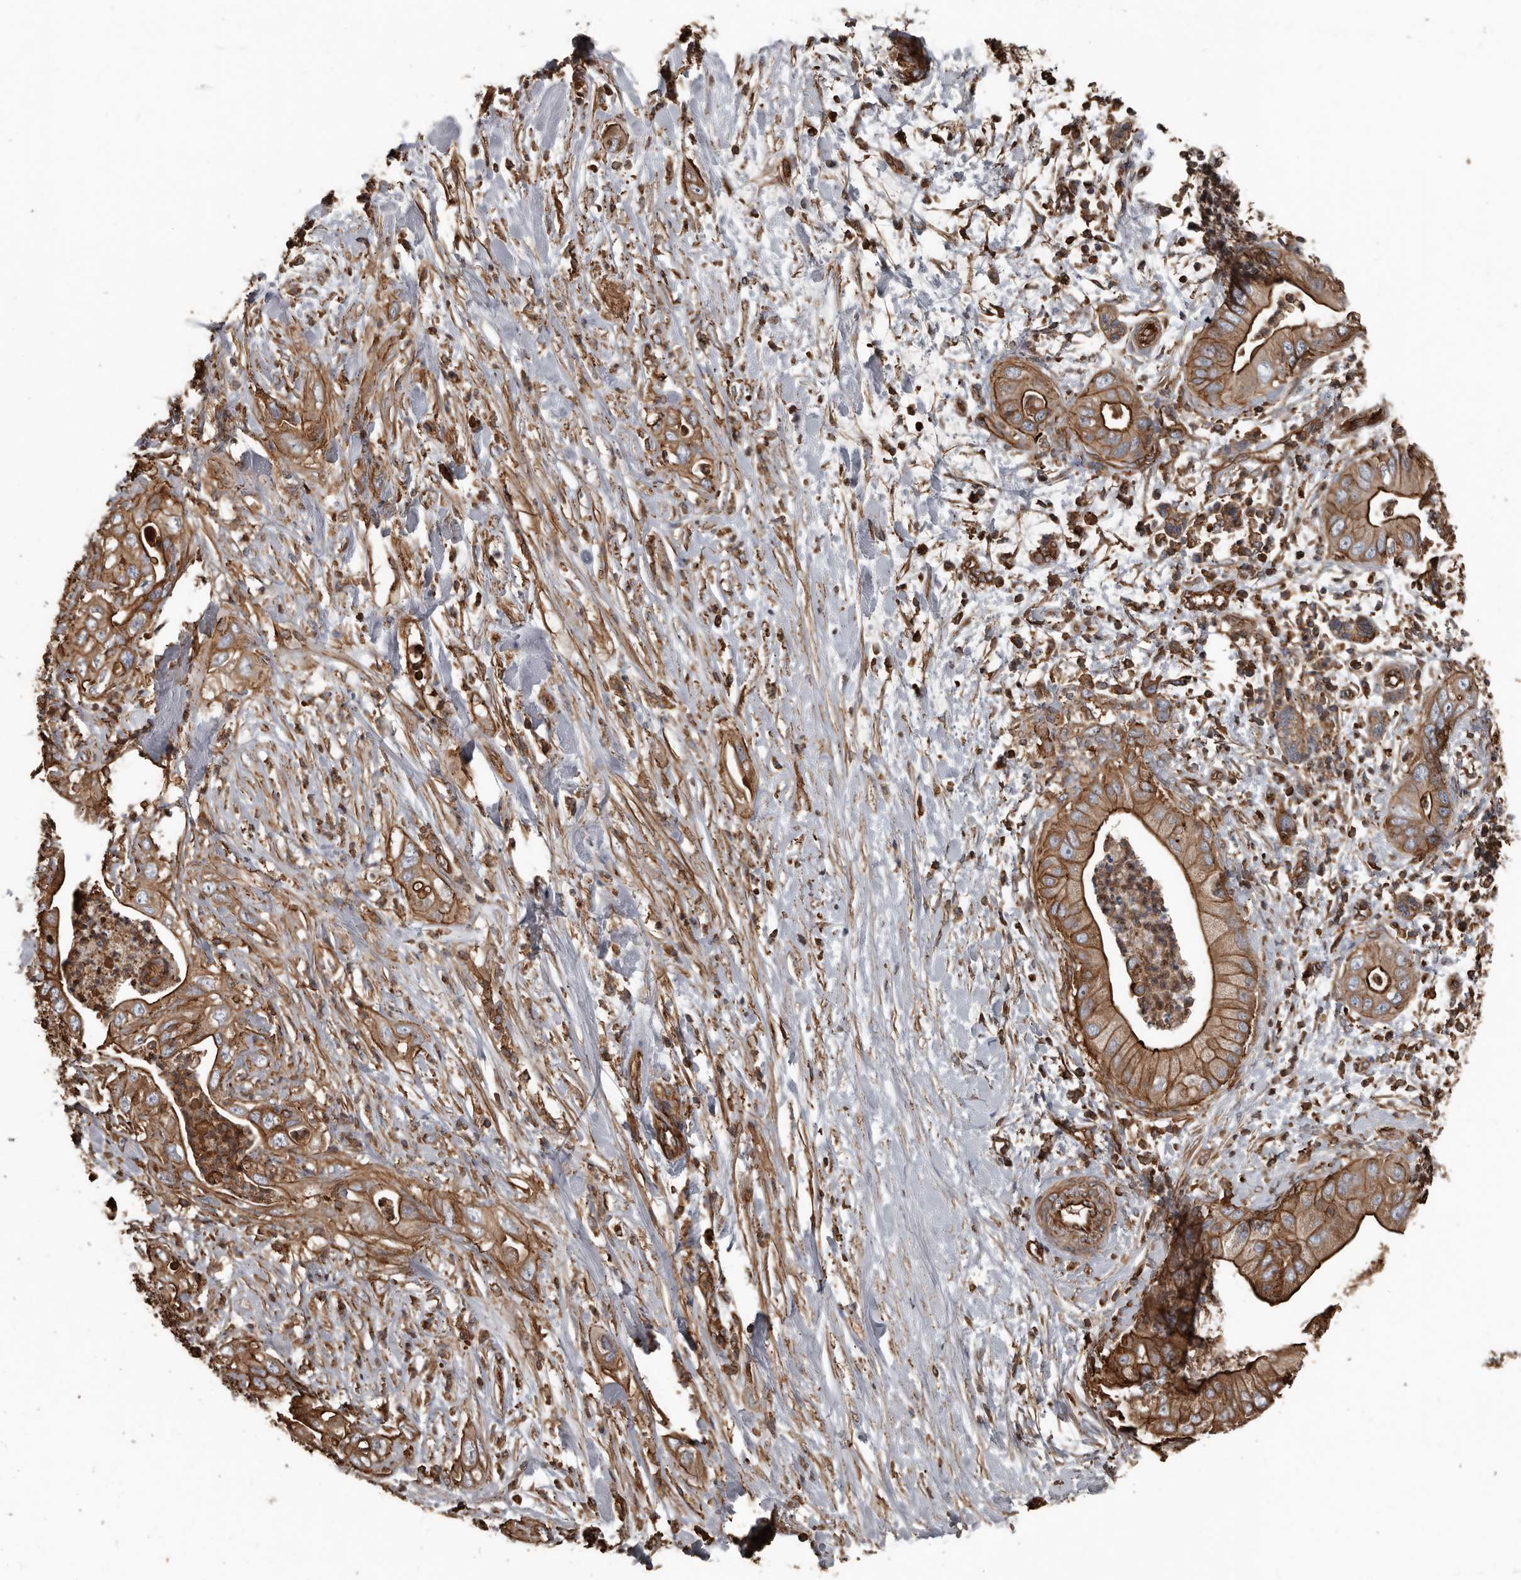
{"staining": {"intensity": "strong", "quantity": "25%-75%", "location": "cytoplasmic/membranous"}, "tissue": "pancreatic cancer", "cell_type": "Tumor cells", "image_type": "cancer", "snomed": [{"axis": "morphology", "description": "Adenocarcinoma, NOS"}, {"axis": "topography", "description": "Pancreas"}], "caption": "High-power microscopy captured an immunohistochemistry (IHC) micrograph of pancreatic cancer, revealing strong cytoplasmic/membranous staining in approximately 25%-75% of tumor cells.", "gene": "DENND6B", "patient": {"sex": "female", "age": 78}}